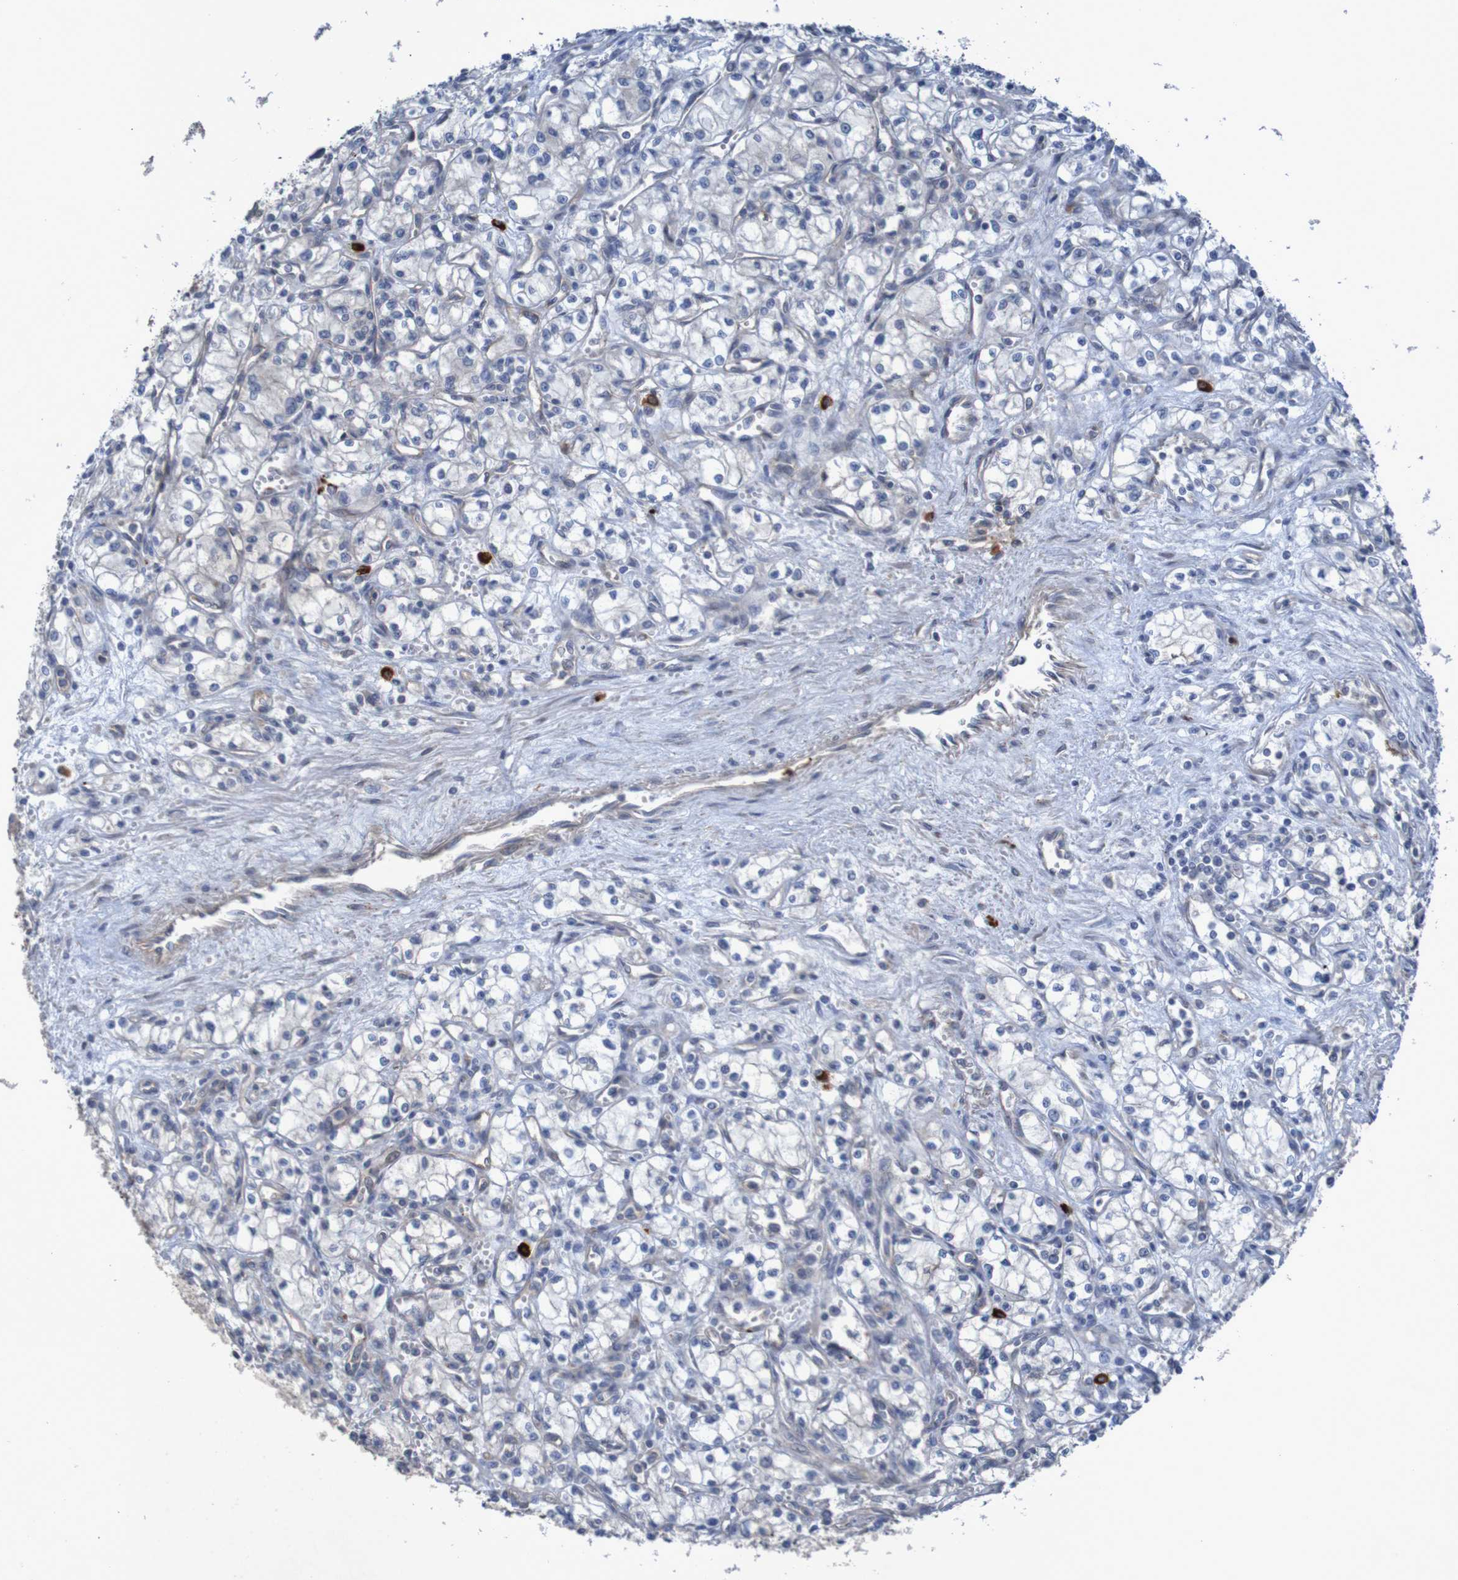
{"staining": {"intensity": "negative", "quantity": "none", "location": "none"}, "tissue": "renal cancer", "cell_type": "Tumor cells", "image_type": "cancer", "snomed": [{"axis": "morphology", "description": "Normal tissue, NOS"}, {"axis": "morphology", "description": "Adenocarcinoma, NOS"}, {"axis": "topography", "description": "Kidney"}], "caption": "Tumor cells are negative for protein expression in human renal adenocarcinoma.", "gene": "ANGPT4", "patient": {"sex": "male", "age": 59}}